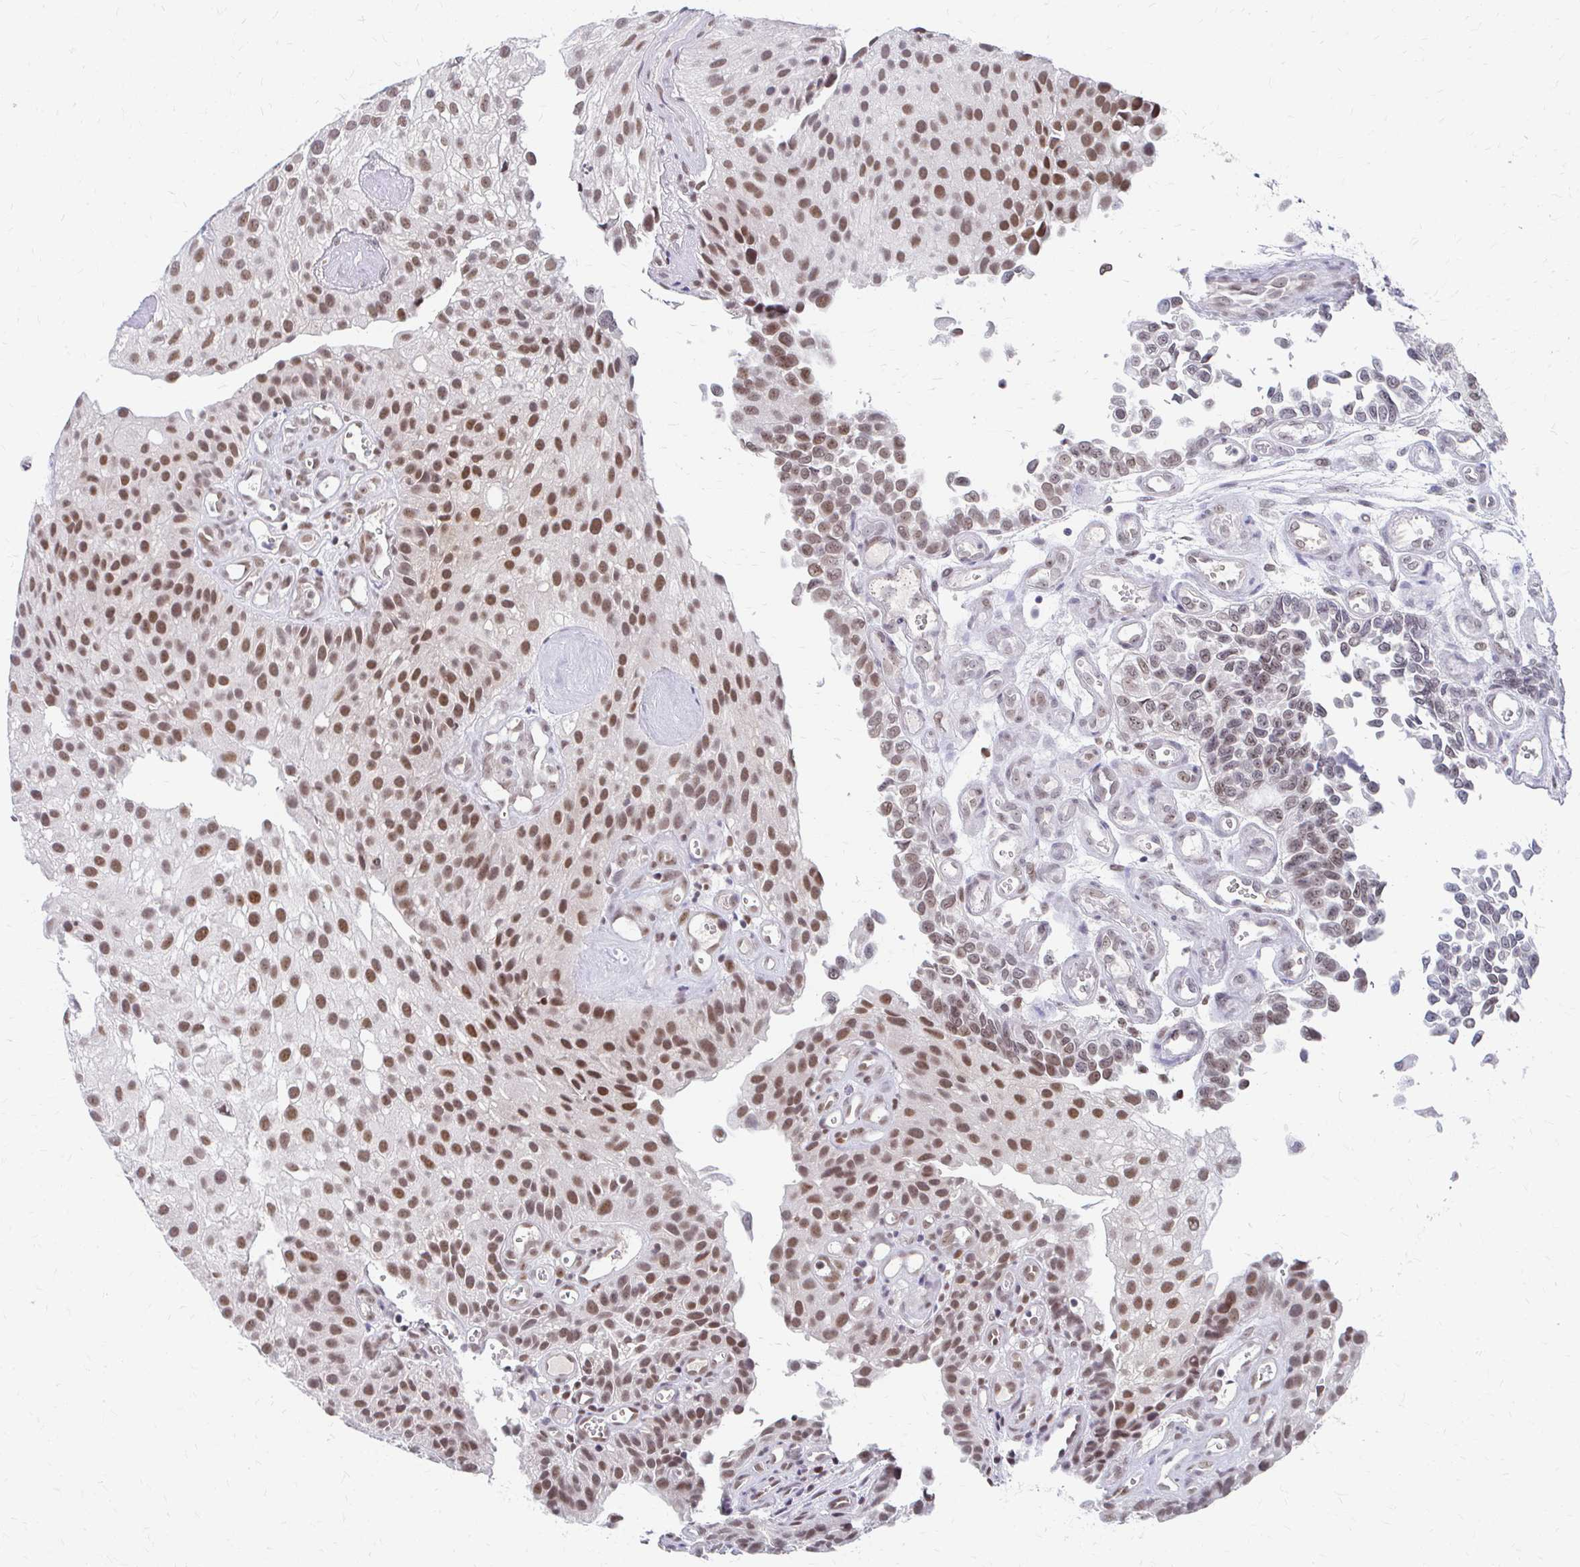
{"staining": {"intensity": "moderate", "quantity": ">75%", "location": "nuclear"}, "tissue": "urothelial cancer", "cell_type": "Tumor cells", "image_type": "cancer", "snomed": [{"axis": "morphology", "description": "Urothelial carcinoma, NOS"}, {"axis": "topography", "description": "Urinary bladder"}], "caption": "A medium amount of moderate nuclear staining is appreciated in approximately >75% of tumor cells in transitional cell carcinoma tissue.", "gene": "GTF2H1", "patient": {"sex": "male", "age": 87}}